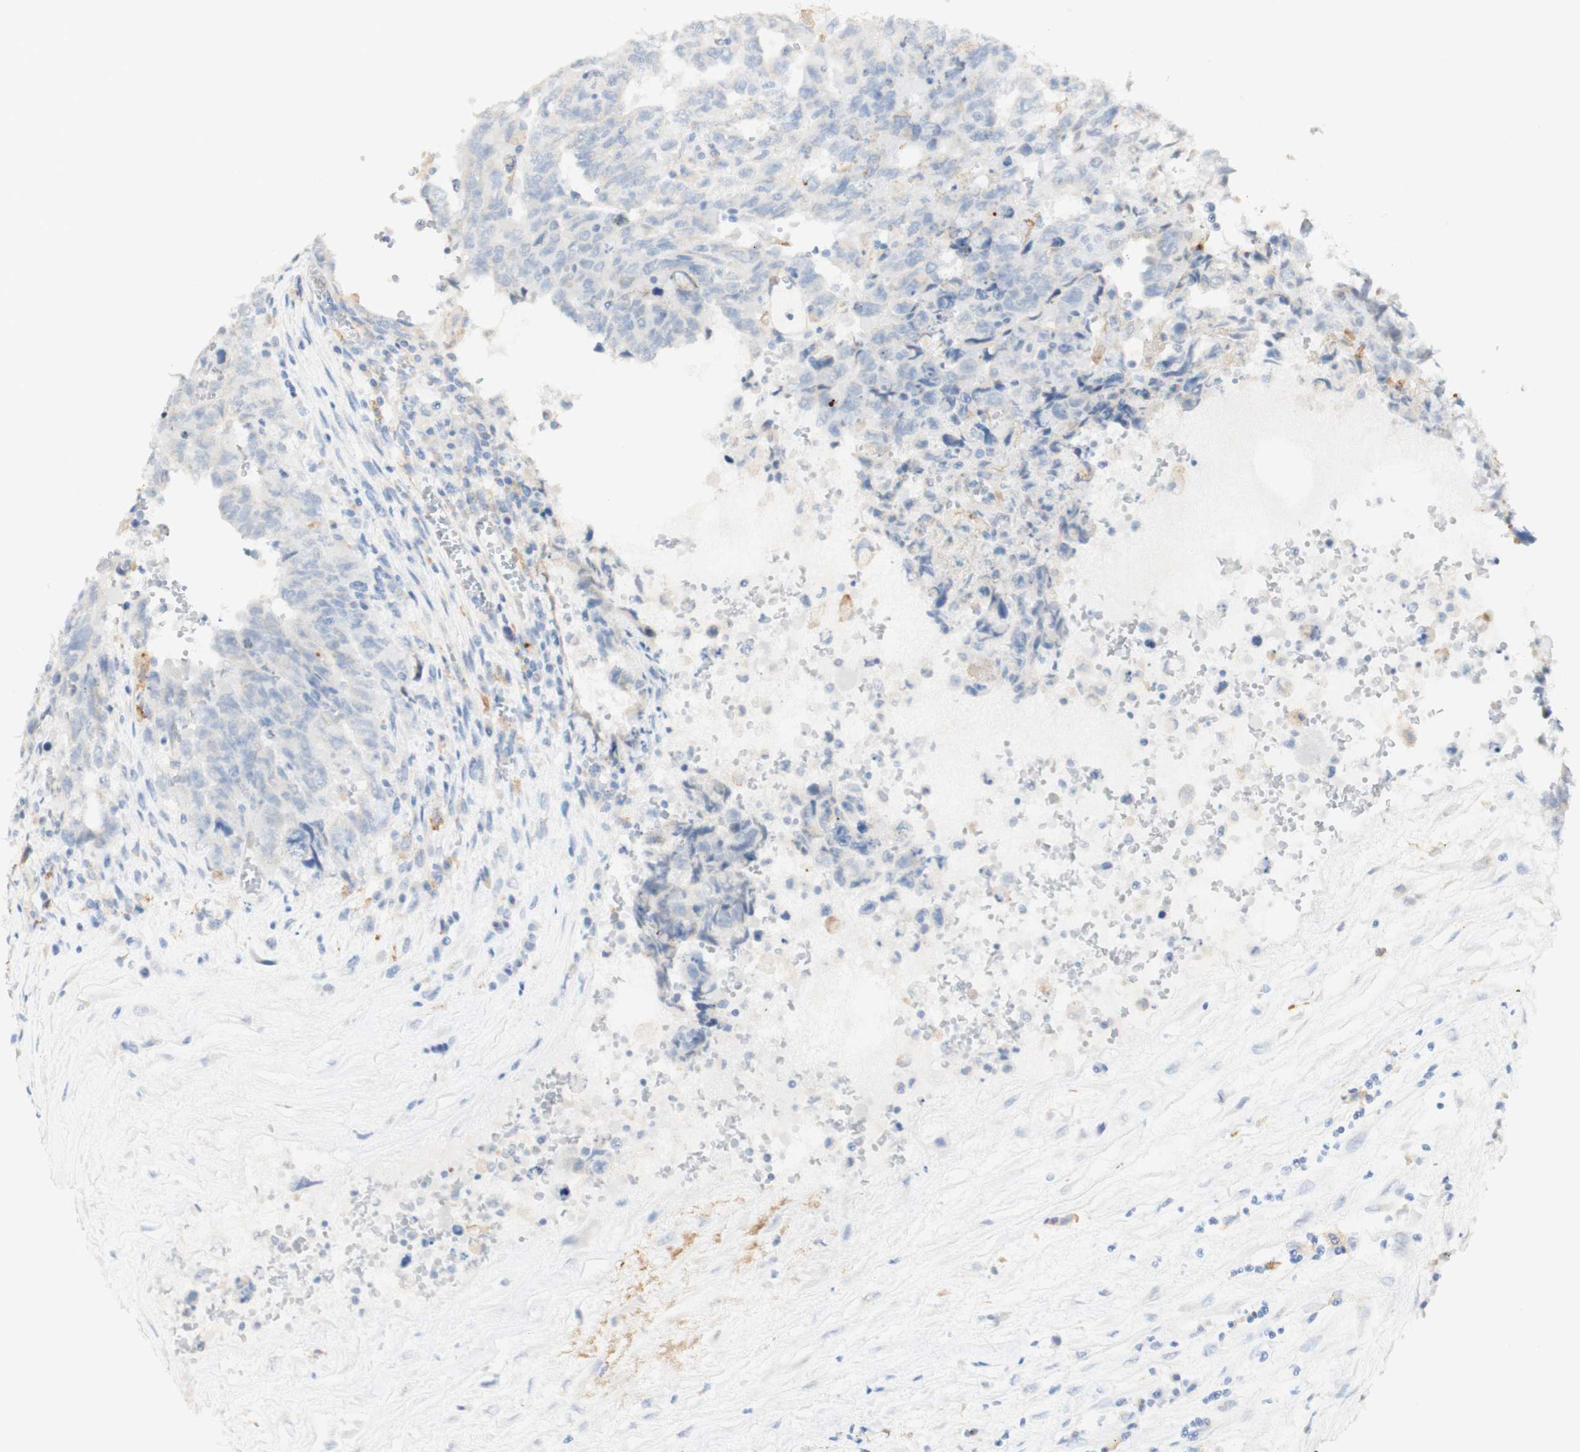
{"staining": {"intensity": "negative", "quantity": "none", "location": "none"}, "tissue": "testis cancer", "cell_type": "Tumor cells", "image_type": "cancer", "snomed": [{"axis": "morphology", "description": "Carcinoma, Embryonal, NOS"}, {"axis": "topography", "description": "Testis"}], "caption": "This is a micrograph of immunohistochemistry staining of embryonal carcinoma (testis), which shows no staining in tumor cells.", "gene": "FCGRT", "patient": {"sex": "male", "age": 28}}